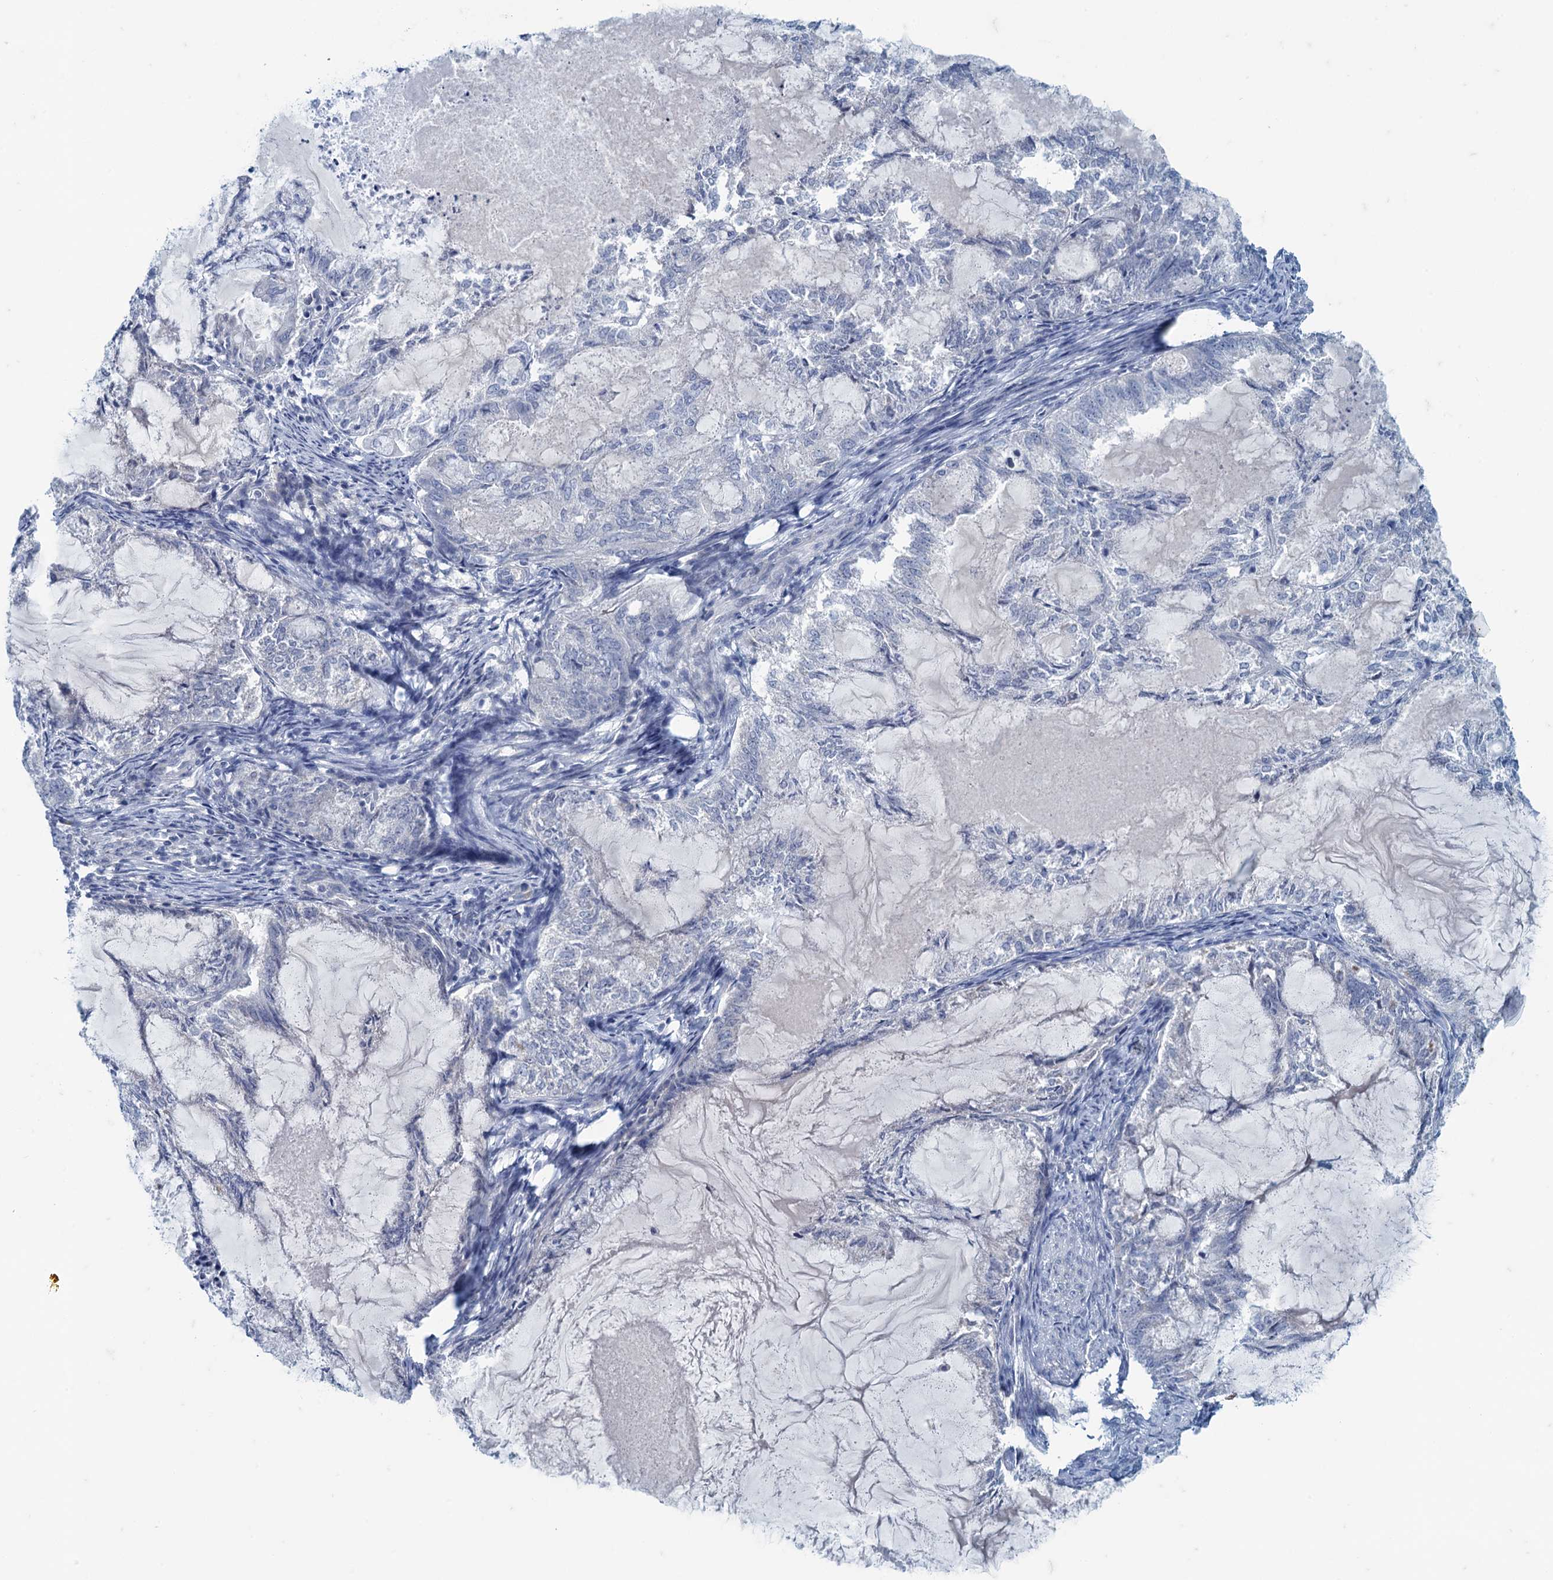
{"staining": {"intensity": "negative", "quantity": "none", "location": "none"}, "tissue": "endometrial cancer", "cell_type": "Tumor cells", "image_type": "cancer", "snomed": [{"axis": "morphology", "description": "Adenocarcinoma, NOS"}, {"axis": "topography", "description": "Endometrium"}], "caption": "DAB immunohistochemical staining of adenocarcinoma (endometrial) demonstrates no significant staining in tumor cells. (Stains: DAB IHC with hematoxylin counter stain, Microscopy: brightfield microscopy at high magnification).", "gene": "MAP1LC3A", "patient": {"sex": "female", "age": 86}}